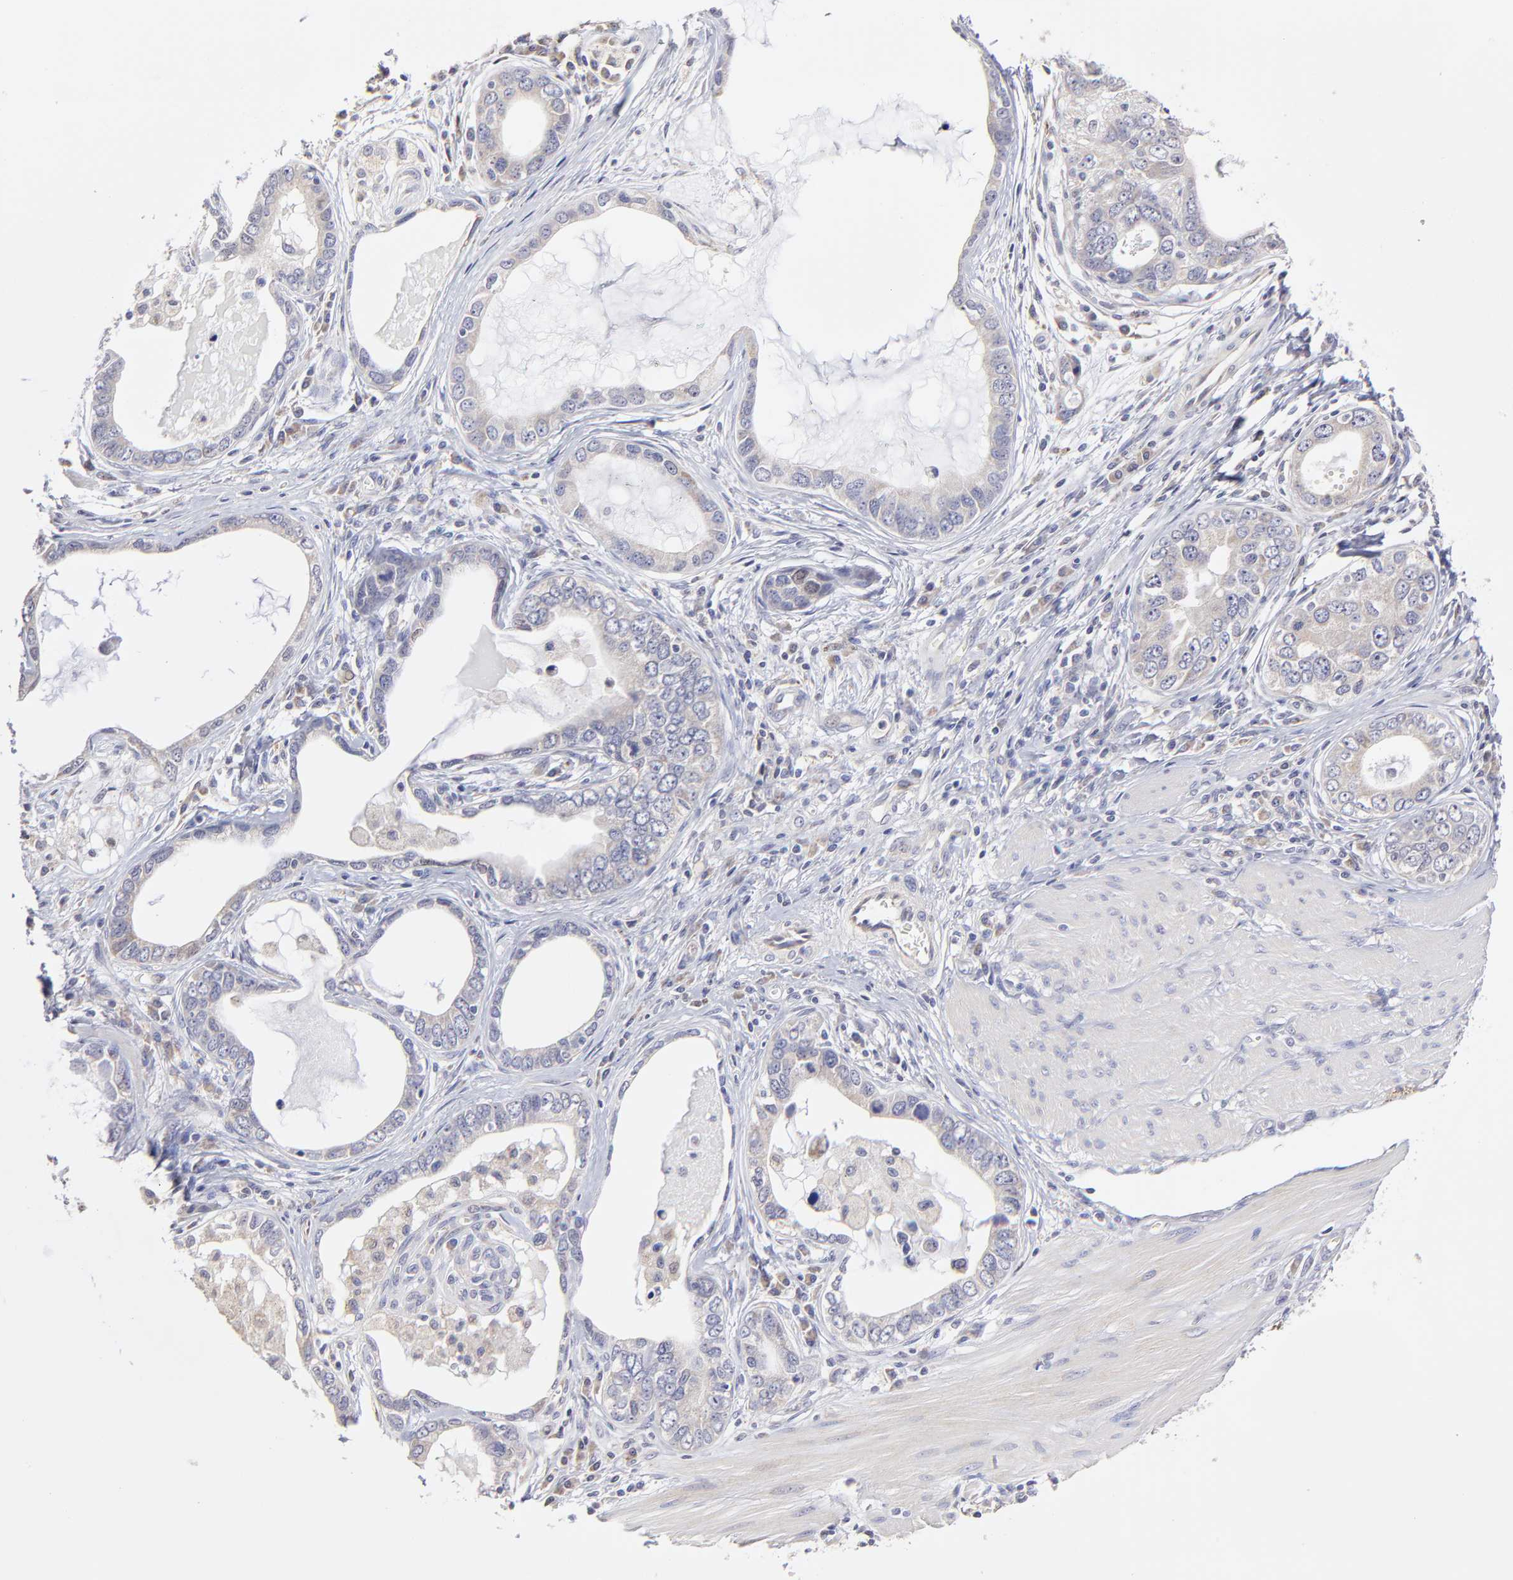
{"staining": {"intensity": "weak", "quantity": ">75%", "location": "cytoplasmic/membranous"}, "tissue": "stomach cancer", "cell_type": "Tumor cells", "image_type": "cancer", "snomed": [{"axis": "morphology", "description": "Adenocarcinoma, NOS"}, {"axis": "topography", "description": "Stomach, lower"}], "caption": "IHC staining of stomach adenocarcinoma, which reveals low levels of weak cytoplasmic/membranous expression in about >75% of tumor cells indicating weak cytoplasmic/membranous protein expression. The staining was performed using DAB (brown) for protein detection and nuclei were counterstained in hematoxylin (blue).", "gene": "GCSAM", "patient": {"sex": "female", "age": 93}}